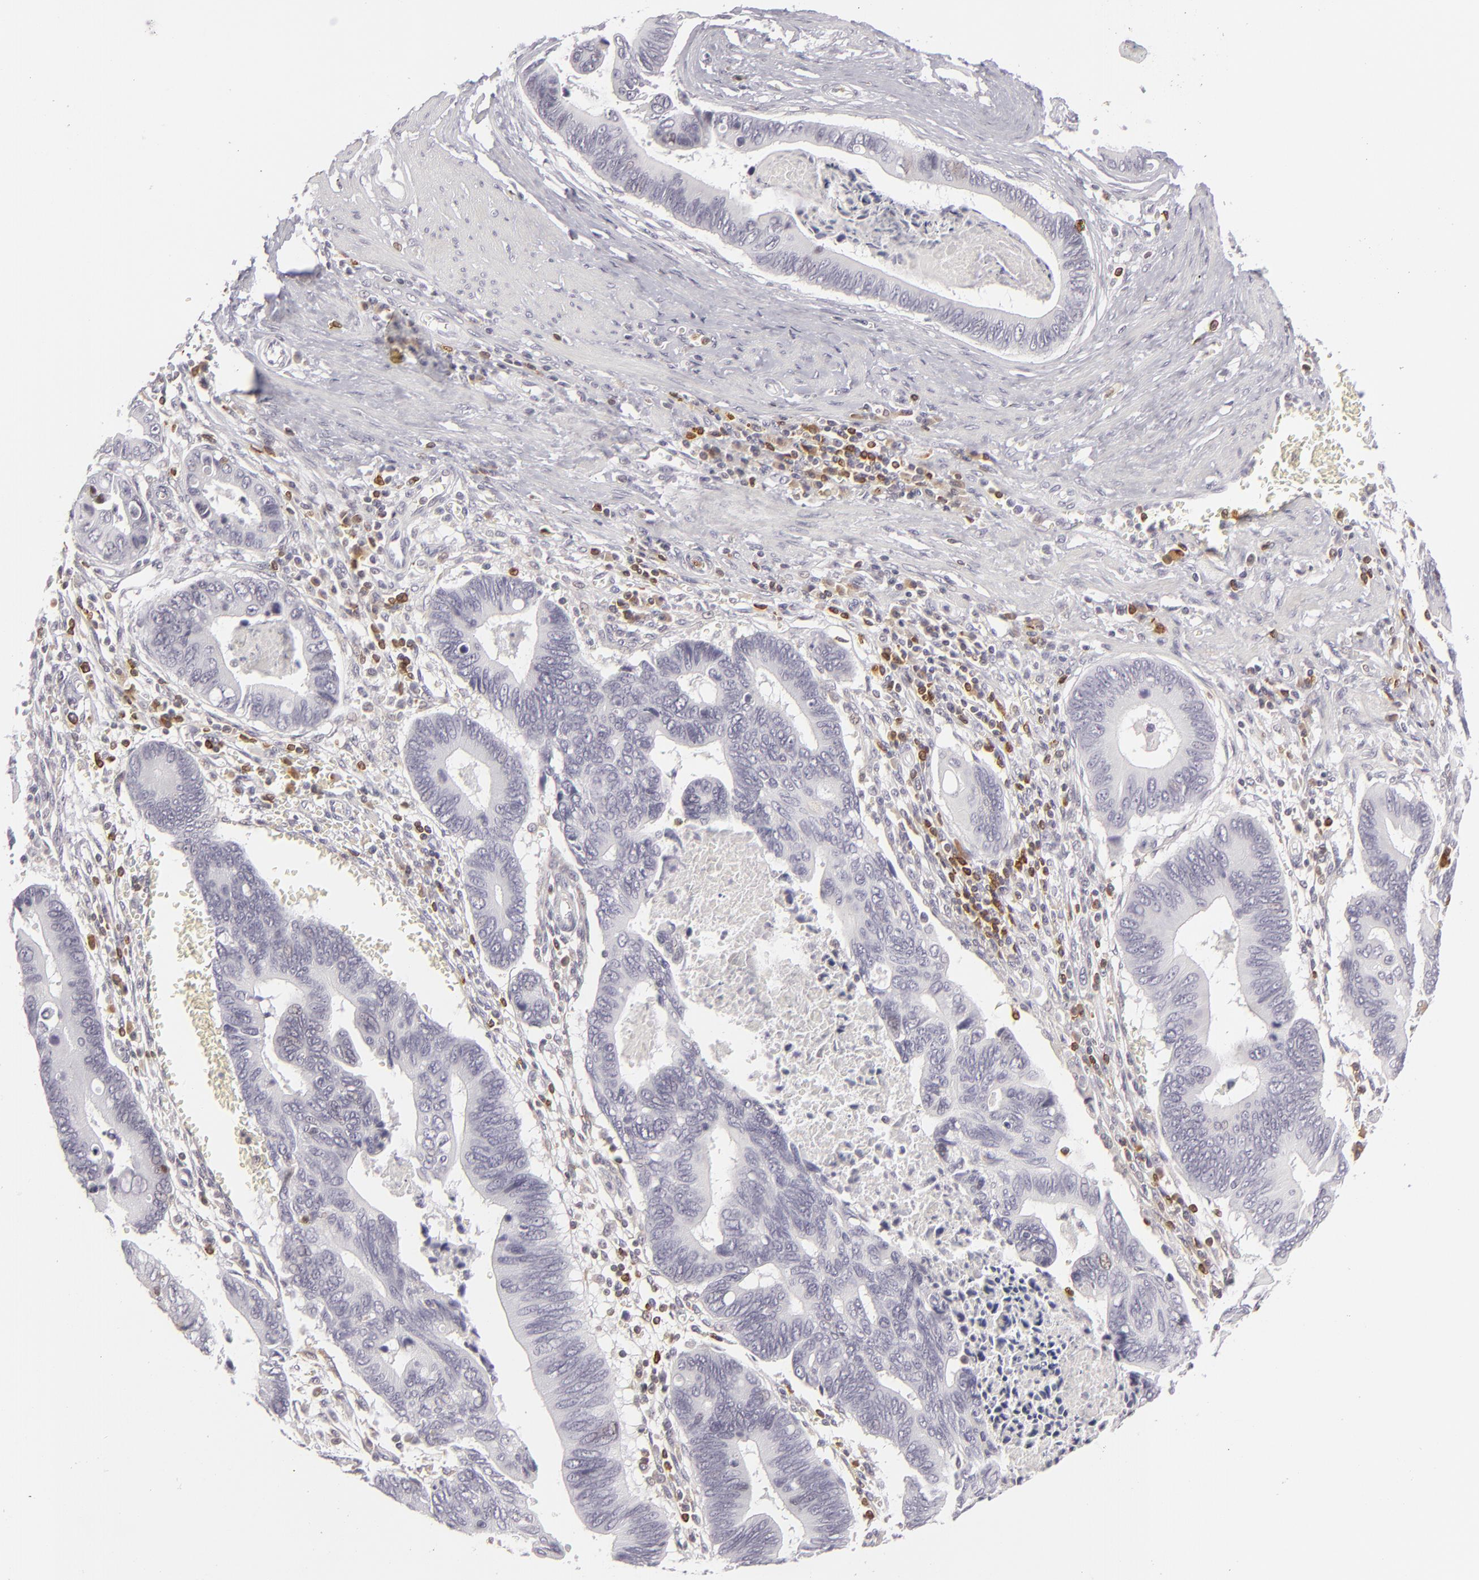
{"staining": {"intensity": "negative", "quantity": "none", "location": "none"}, "tissue": "pancreatic cancer", "cell_type": "Tumor cells", "image_type": "cancer", "snomed": [{"axis": "morphology", "description": "Adenocarcinoma, NOS"}, {"axis": "topography", "description": "Pancreas"}], "caption": "Immunohistochemical staining of human pancreatic cancer (adenocarcinoma) shows no significant staining in tumor cells.", "gene": "APOBEC3G", "patient": {"sex": "female", "age": 70}}